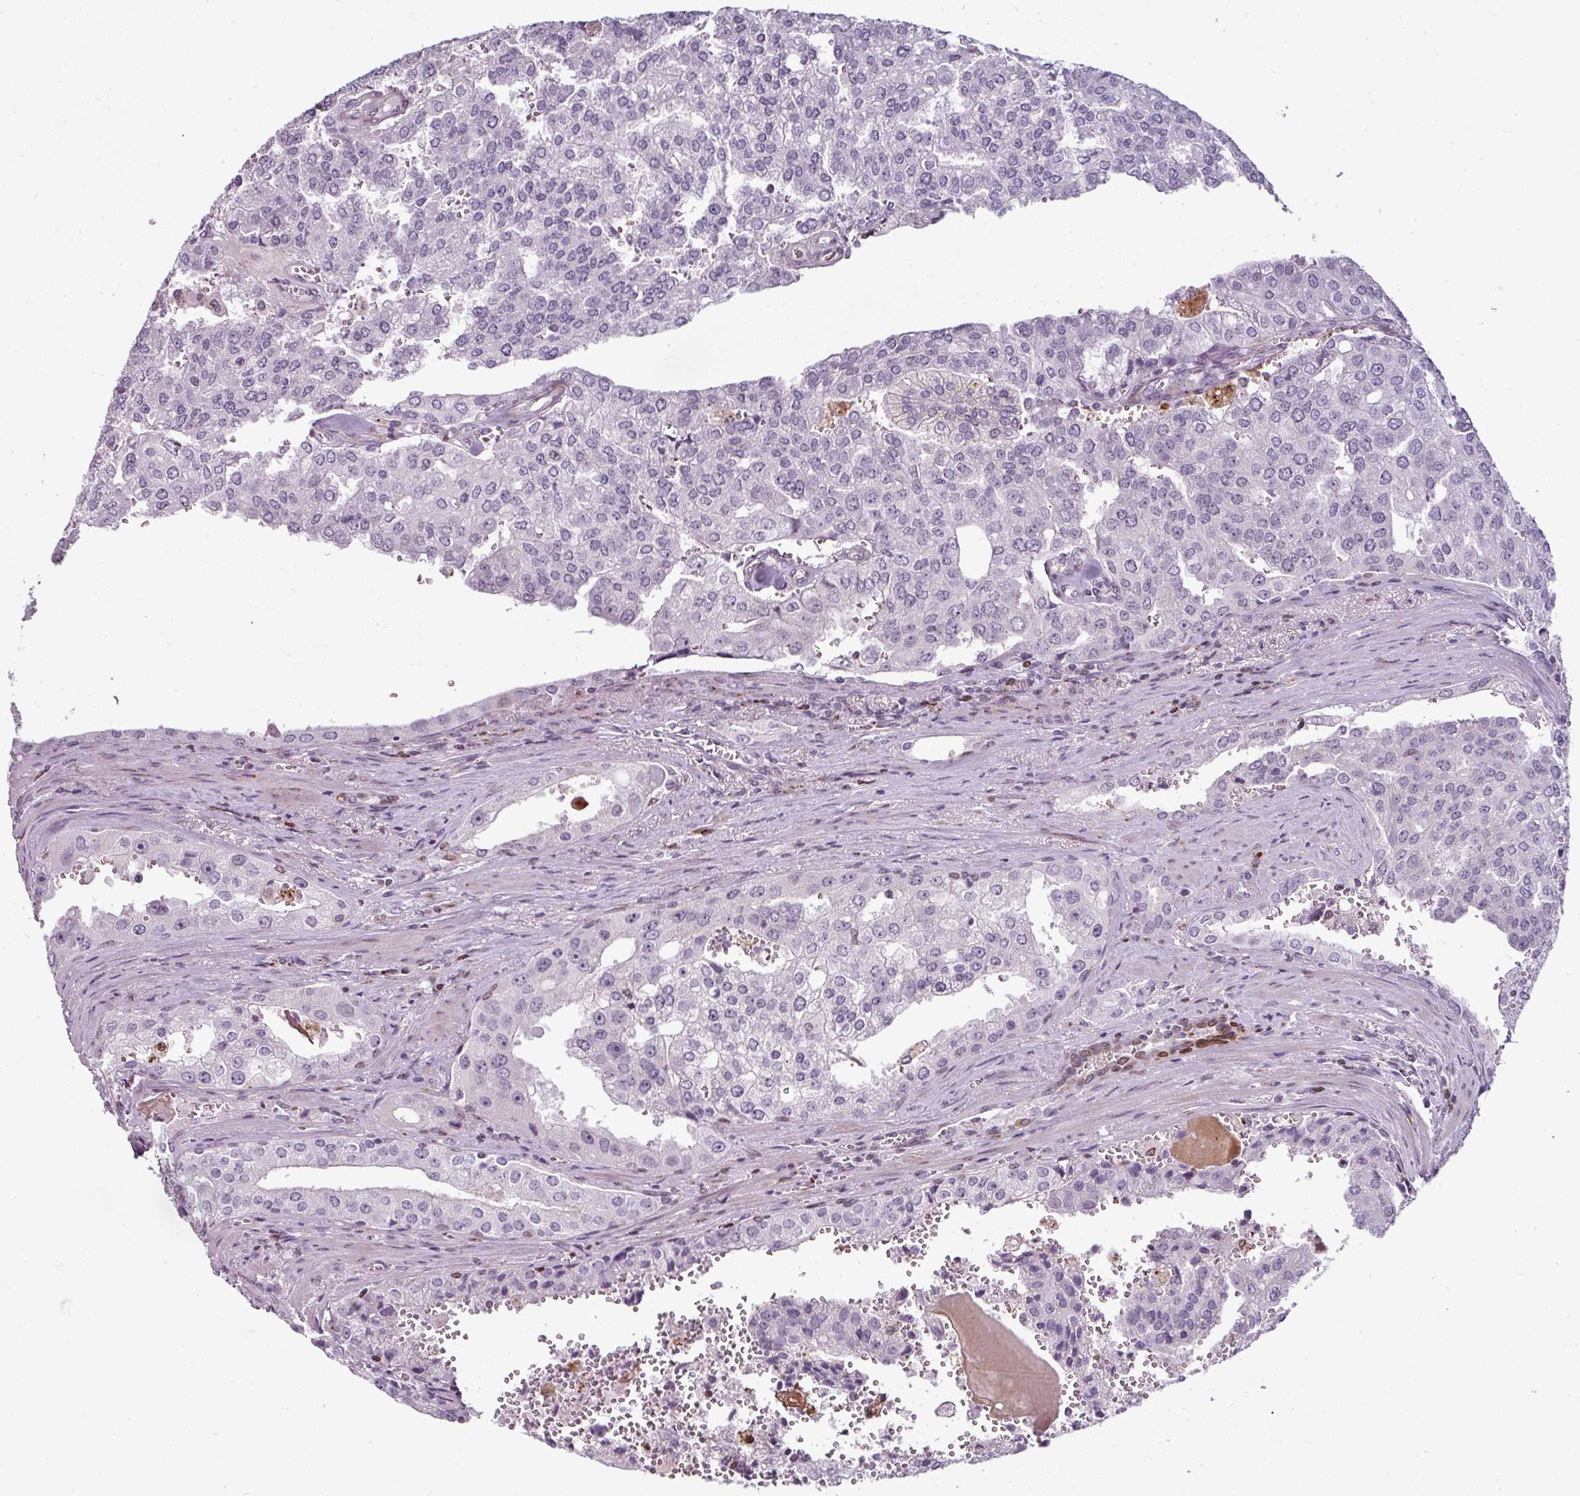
{"staining": {"intensity": "negative", "quantity": "none", "location": "none"}, "tissue": "prostate cancer", "cell_type": "Tumor cells", "image_type": "cancer", "snomed": [{"axis": "morphology", "description": "Adenocarcinoma, High grade"}, {"axis": "topography", "description": "Prostate"}], "caption": "Image shows no significant protein staining in tumor cells of adenocarcinoma (high-grade) (prostate).", "gene": "SYT8", "patient": {"sex": "male", "age": 68}}